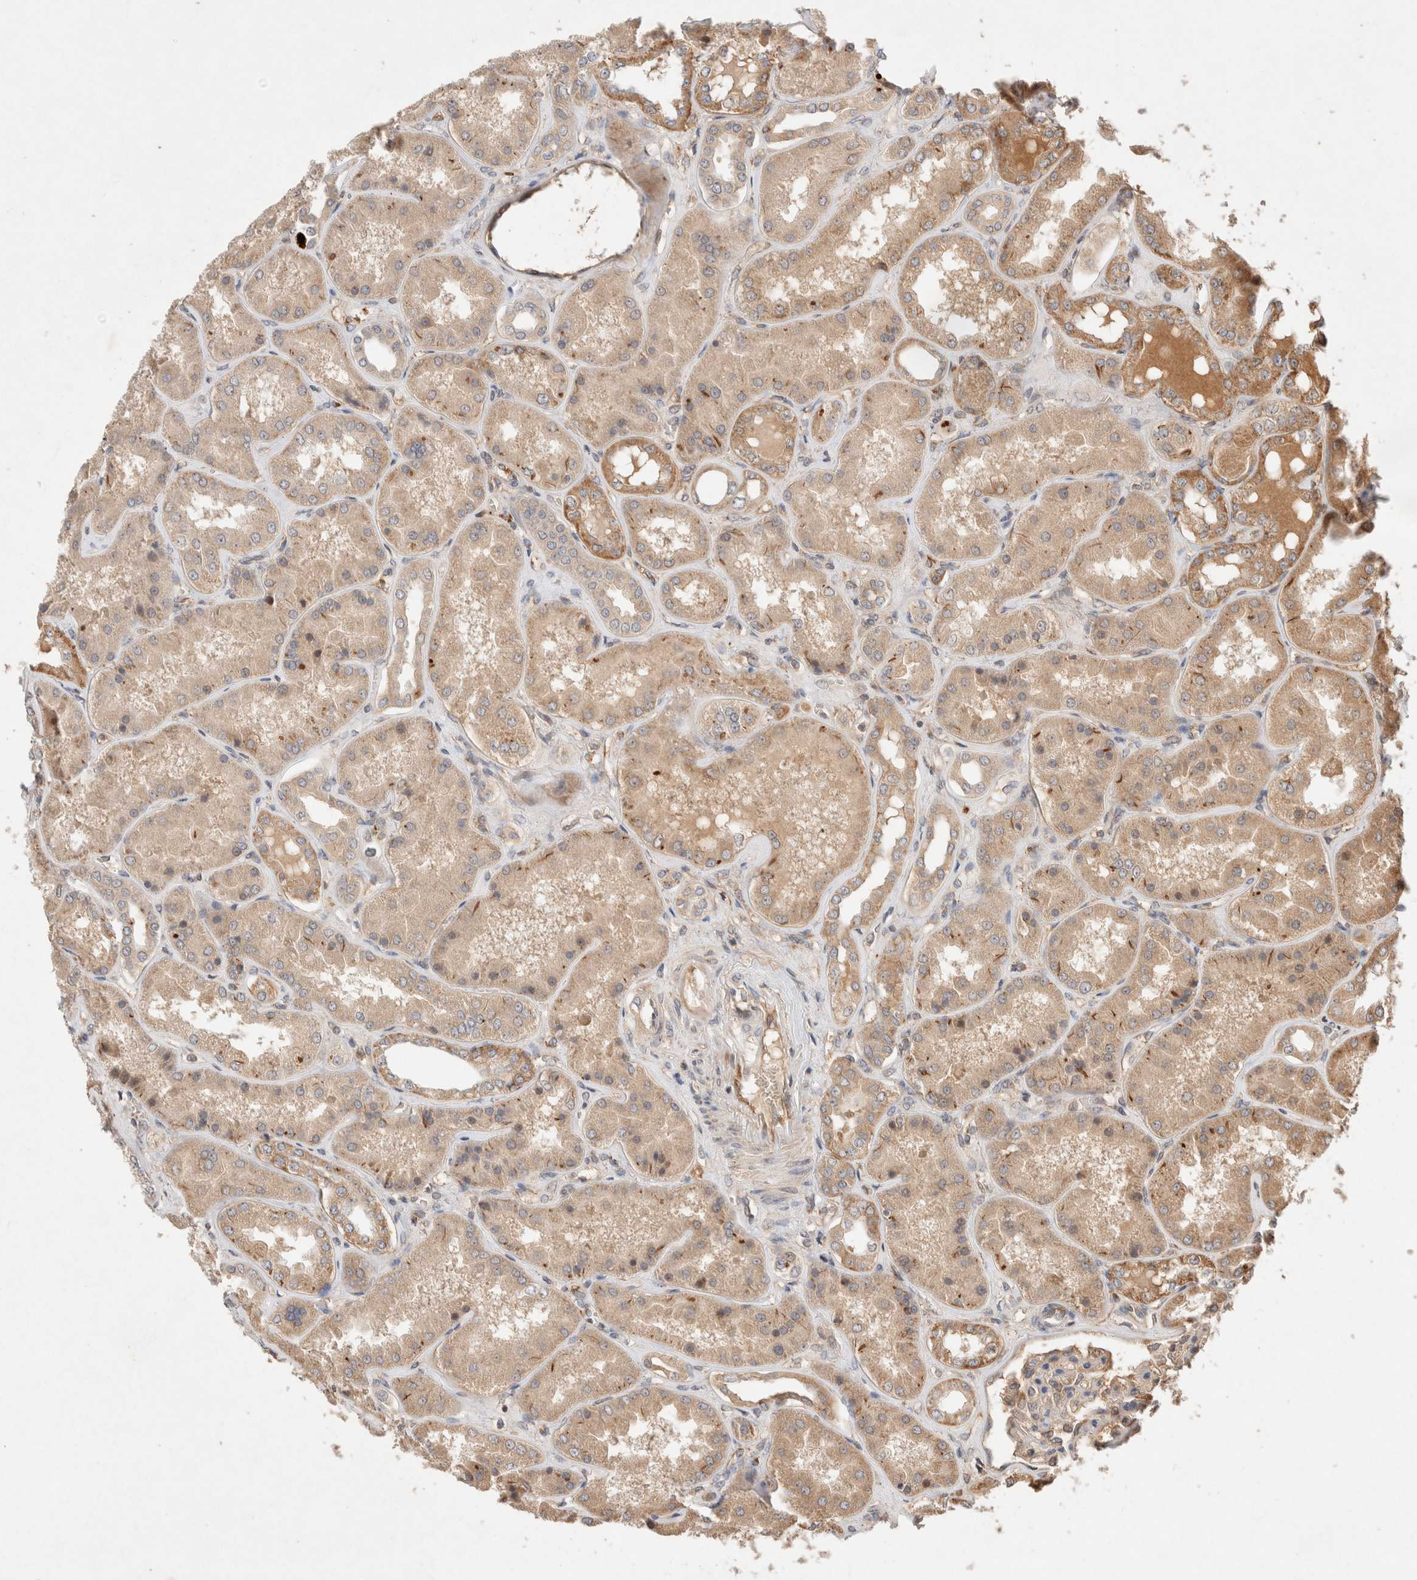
{"staining": {"intensity": "moderate", "quantity": ">75%", "location": "cytoplasmic/membranous"}, "tissue": "kidney", "cell_type": "Cells in glomeruli", "image_type": "normal", "snomed": [{"axis": "morphology", "description": "Normal tissue, NOS"}, {"axis": "topography", "description": "Kidney"}], "caption": "Protein expression analysis of benign human kidney reveals moderate cytoplasmic/membranous positivity in about >75% of cells in glomeruli.", "gene": "KLHL20", "patient": {"sex": "female", "age": 56}}